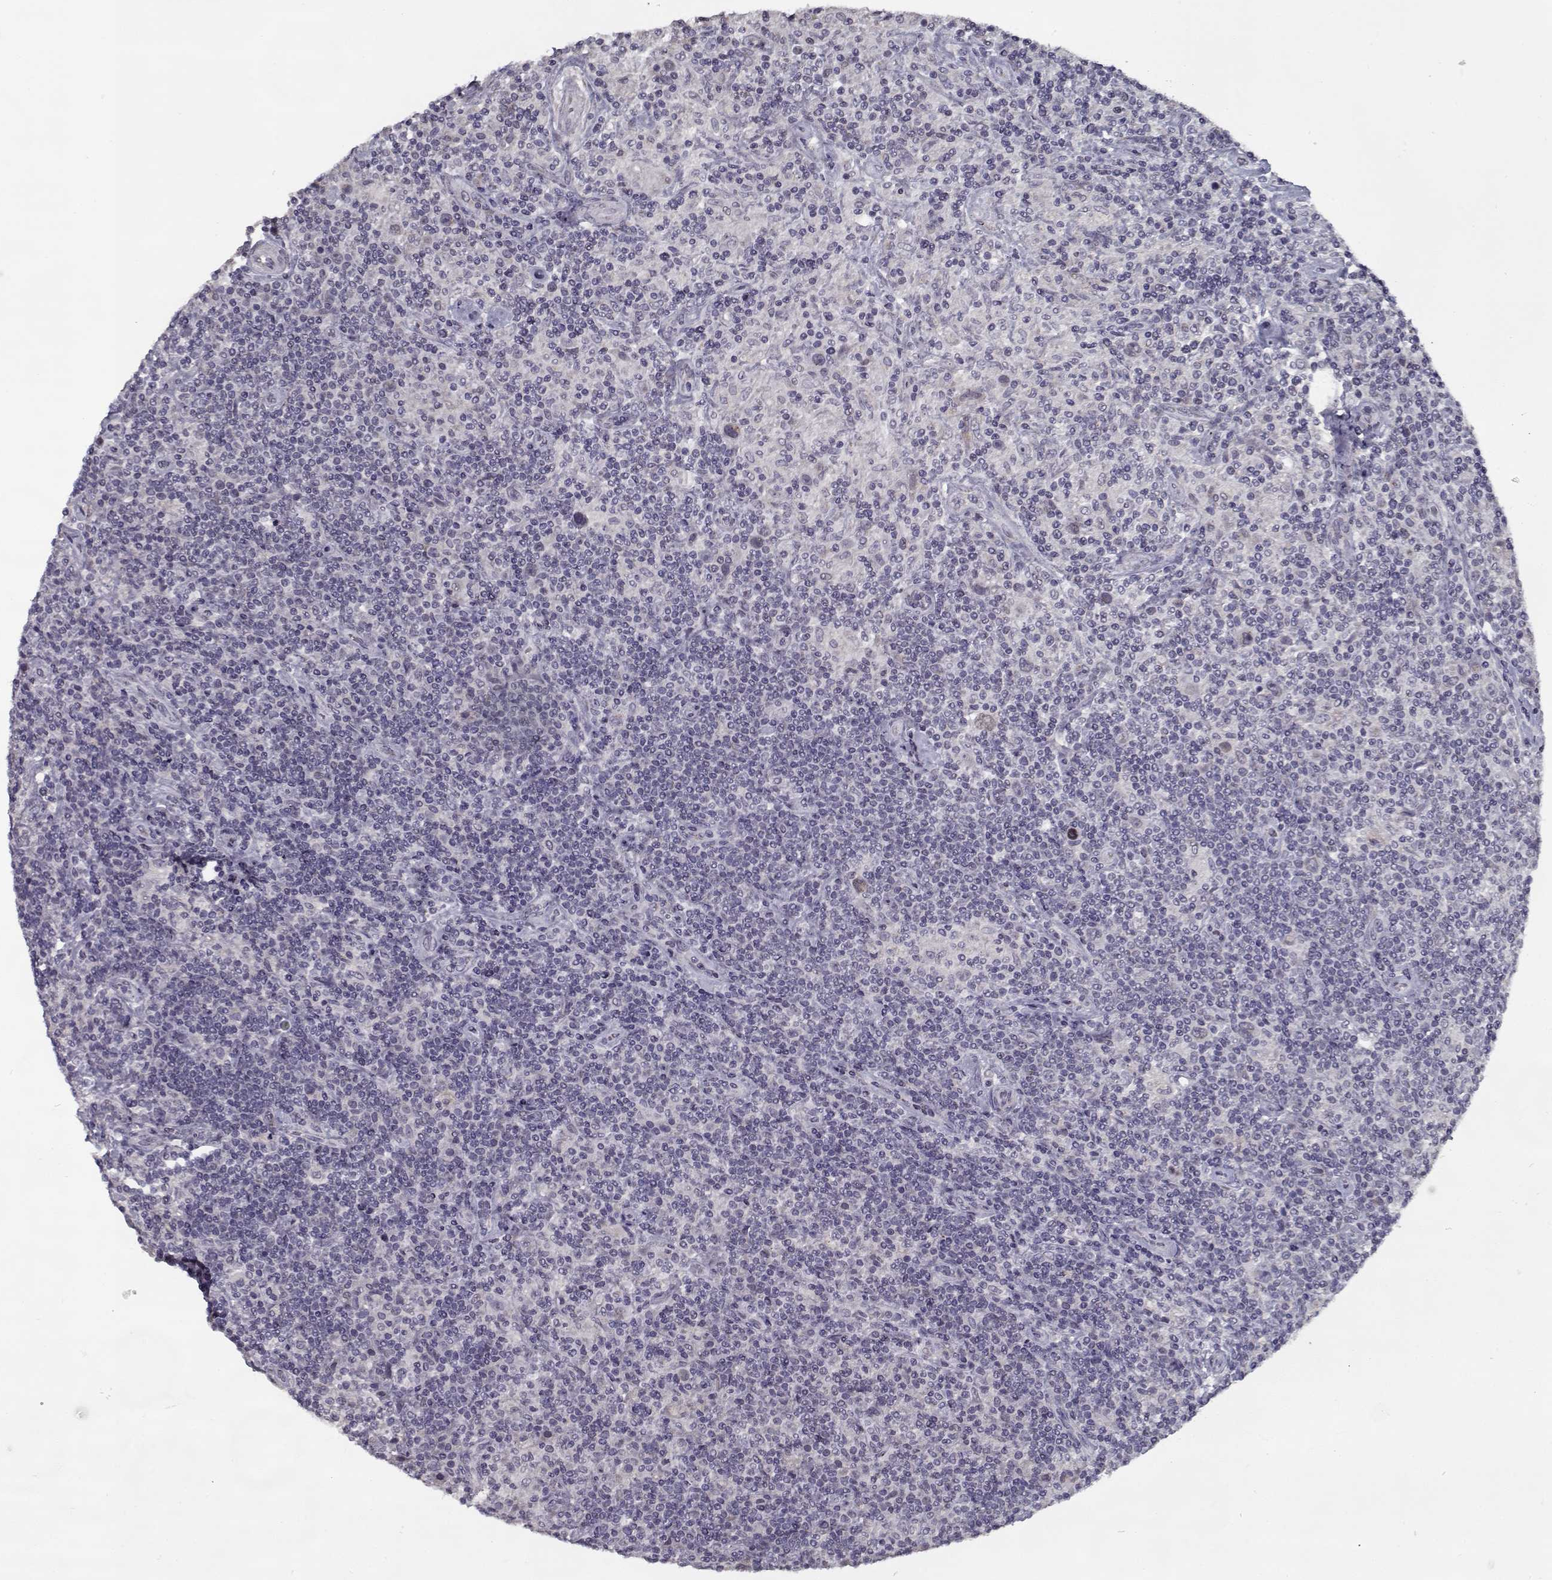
{"staining": {"intensity": "negative", "quantity": "none", "location": "none"}, "tissue": "lymphoma", "cell_type": "Tumor cells", "image_type": "cancer", "snomed": [{"axis": "morphology", "description": "Hodgkin's disease, NOS"}, {"axis": "topography", "description": "Lymph node"}], "caption": "IHC image of neoplastic tissue: human Hodgkin's disease stained with DAB reveals no significant protein staining in tumor cells.", "gene": "SEC16B", "patient": {"sex": "male", "age": 70}}